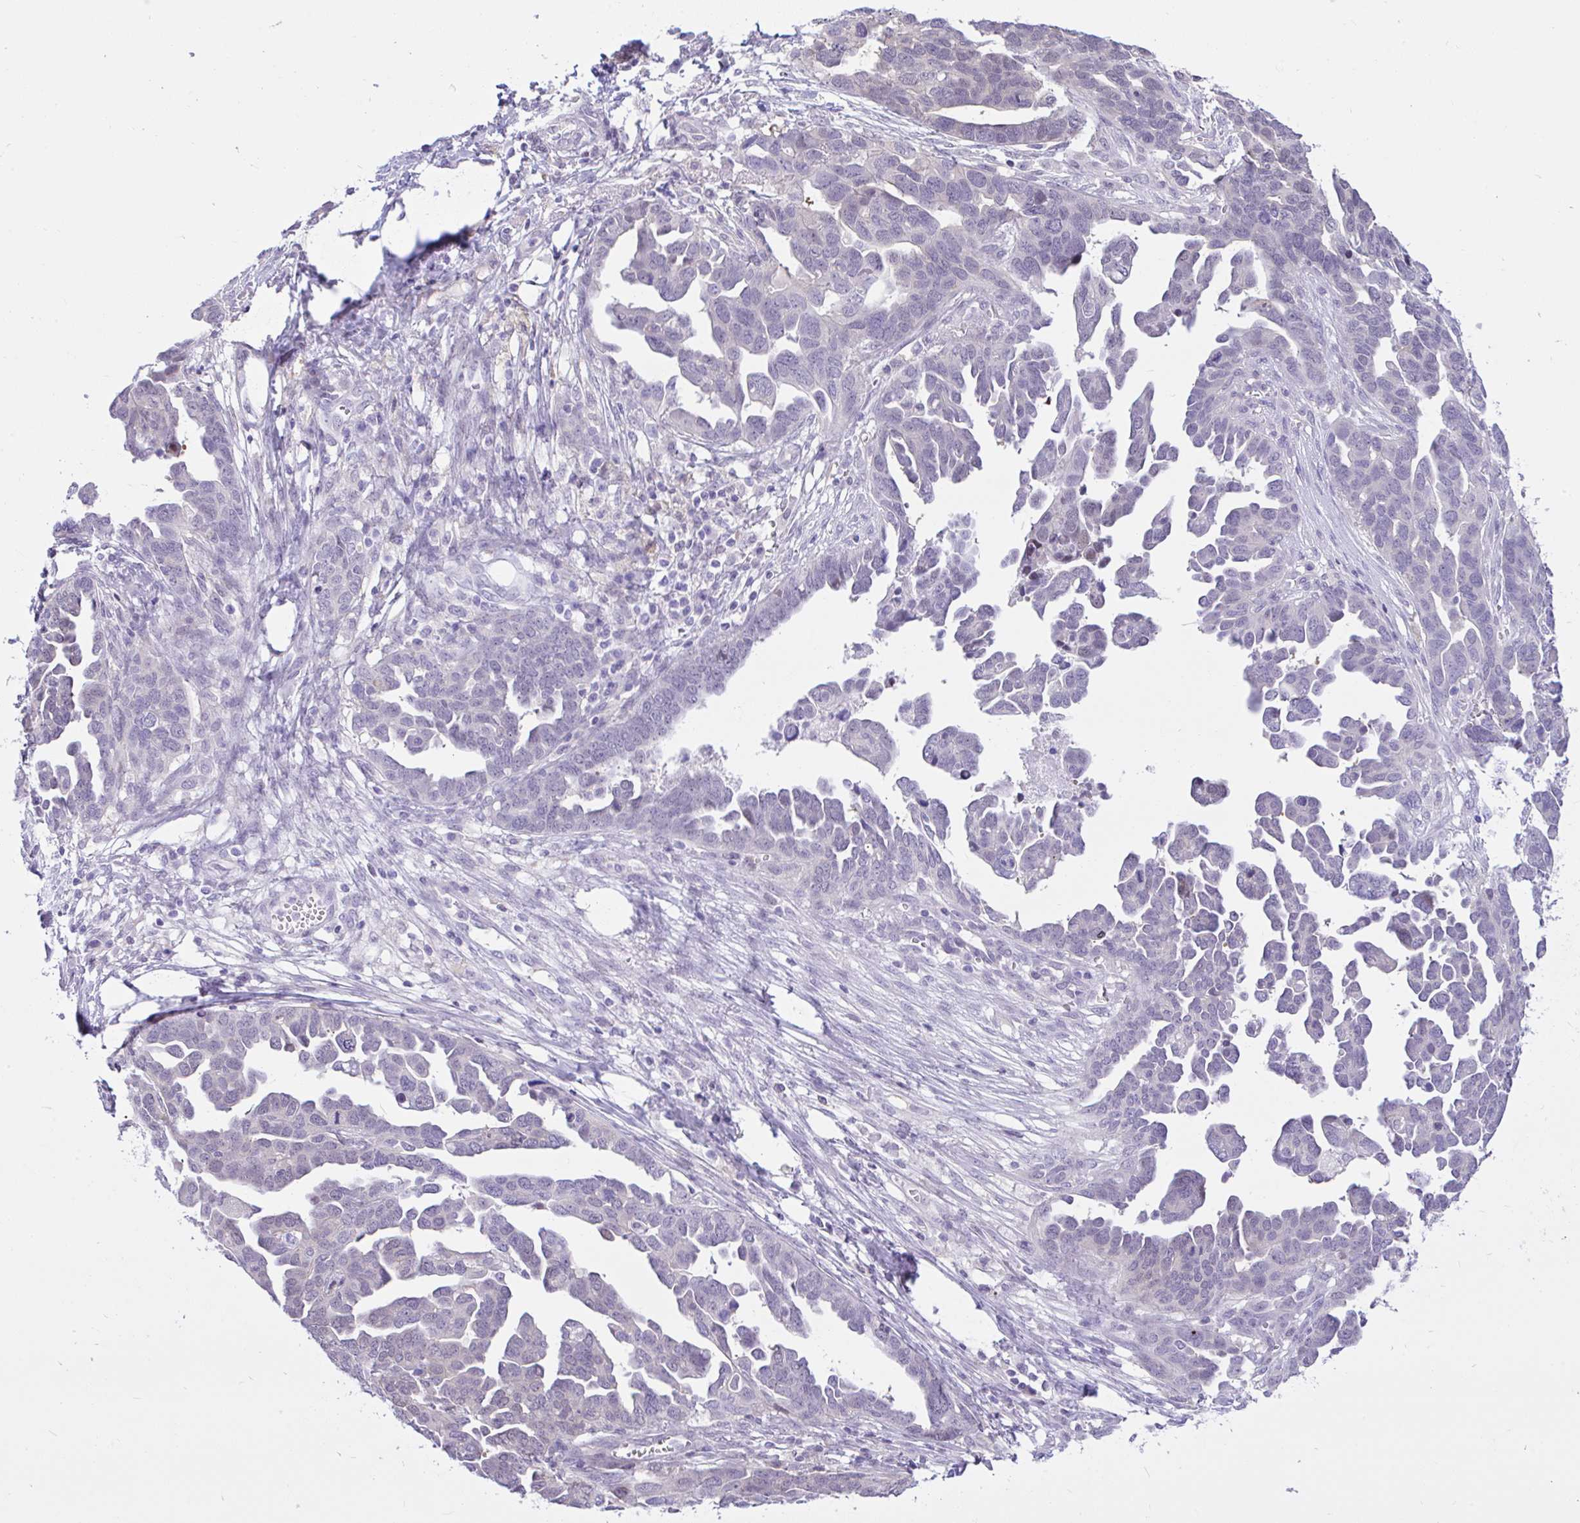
{"staining": {"intensity": "negative", "quantity": "none", "location": "none"}, "tissue": "ovarian cancer", "cell_type": "Tumor cells", "image_type": "cancer", "snomed": [{"axis": "morphology", "description": "Cystadenocarcinoma, serous, NOS"}, {"axis": "topography", "description": "Ovary"}], "caption": "Photomicrograph shows no significant protein positivity in tumor cells of ovarian cancer.", "gene": "ZNF485", "patient": {"sex": "female", "age": 54}}